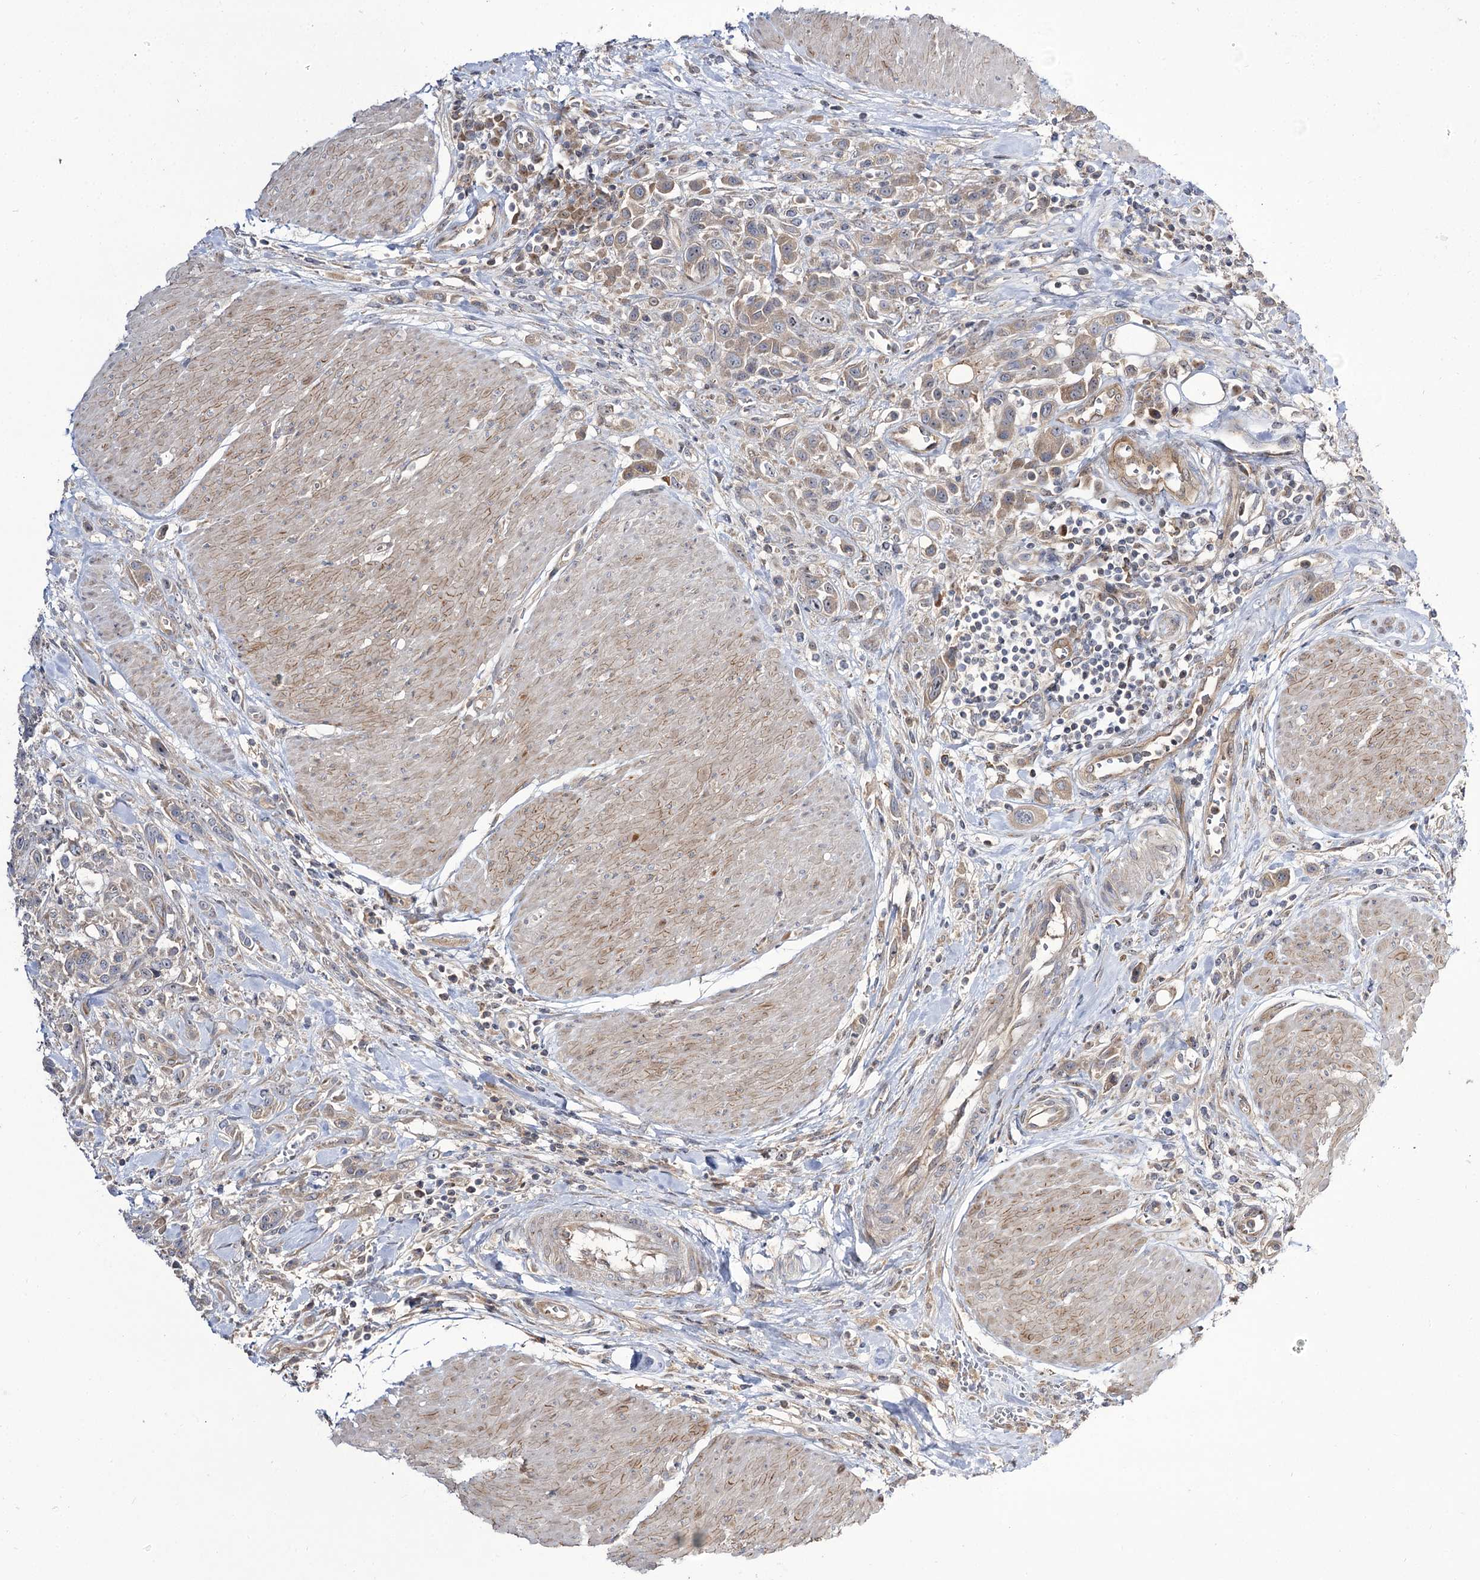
{"staining": {"intensity": "moderate", "quantity": ">75%", "location": "cytoplasmic/membranous"}, "tissue": "urothelial cancer", "cell_type": "Tumor cells", "image_type": "cancer", "snomed": [{"axis": "morphology", "description": "Urothelial carcinoma, High grade"}, {"axis": "topography", "description": "Urinary bladder"}], "caption": "The micrograph reveals staining of urothelial cancer, revealing moderate cytoplasmic/membranous protein expression (brown color) within tumor cells. The staining was performed using DAB (3,3'-diaminobenzidine) to visualize the protein expression in brown, while the nuclei were stained in blue with hematoxylin (Magnification: 20x).", "gene": "C11orf80", "patient": {"sex": "male", "age": 50}}